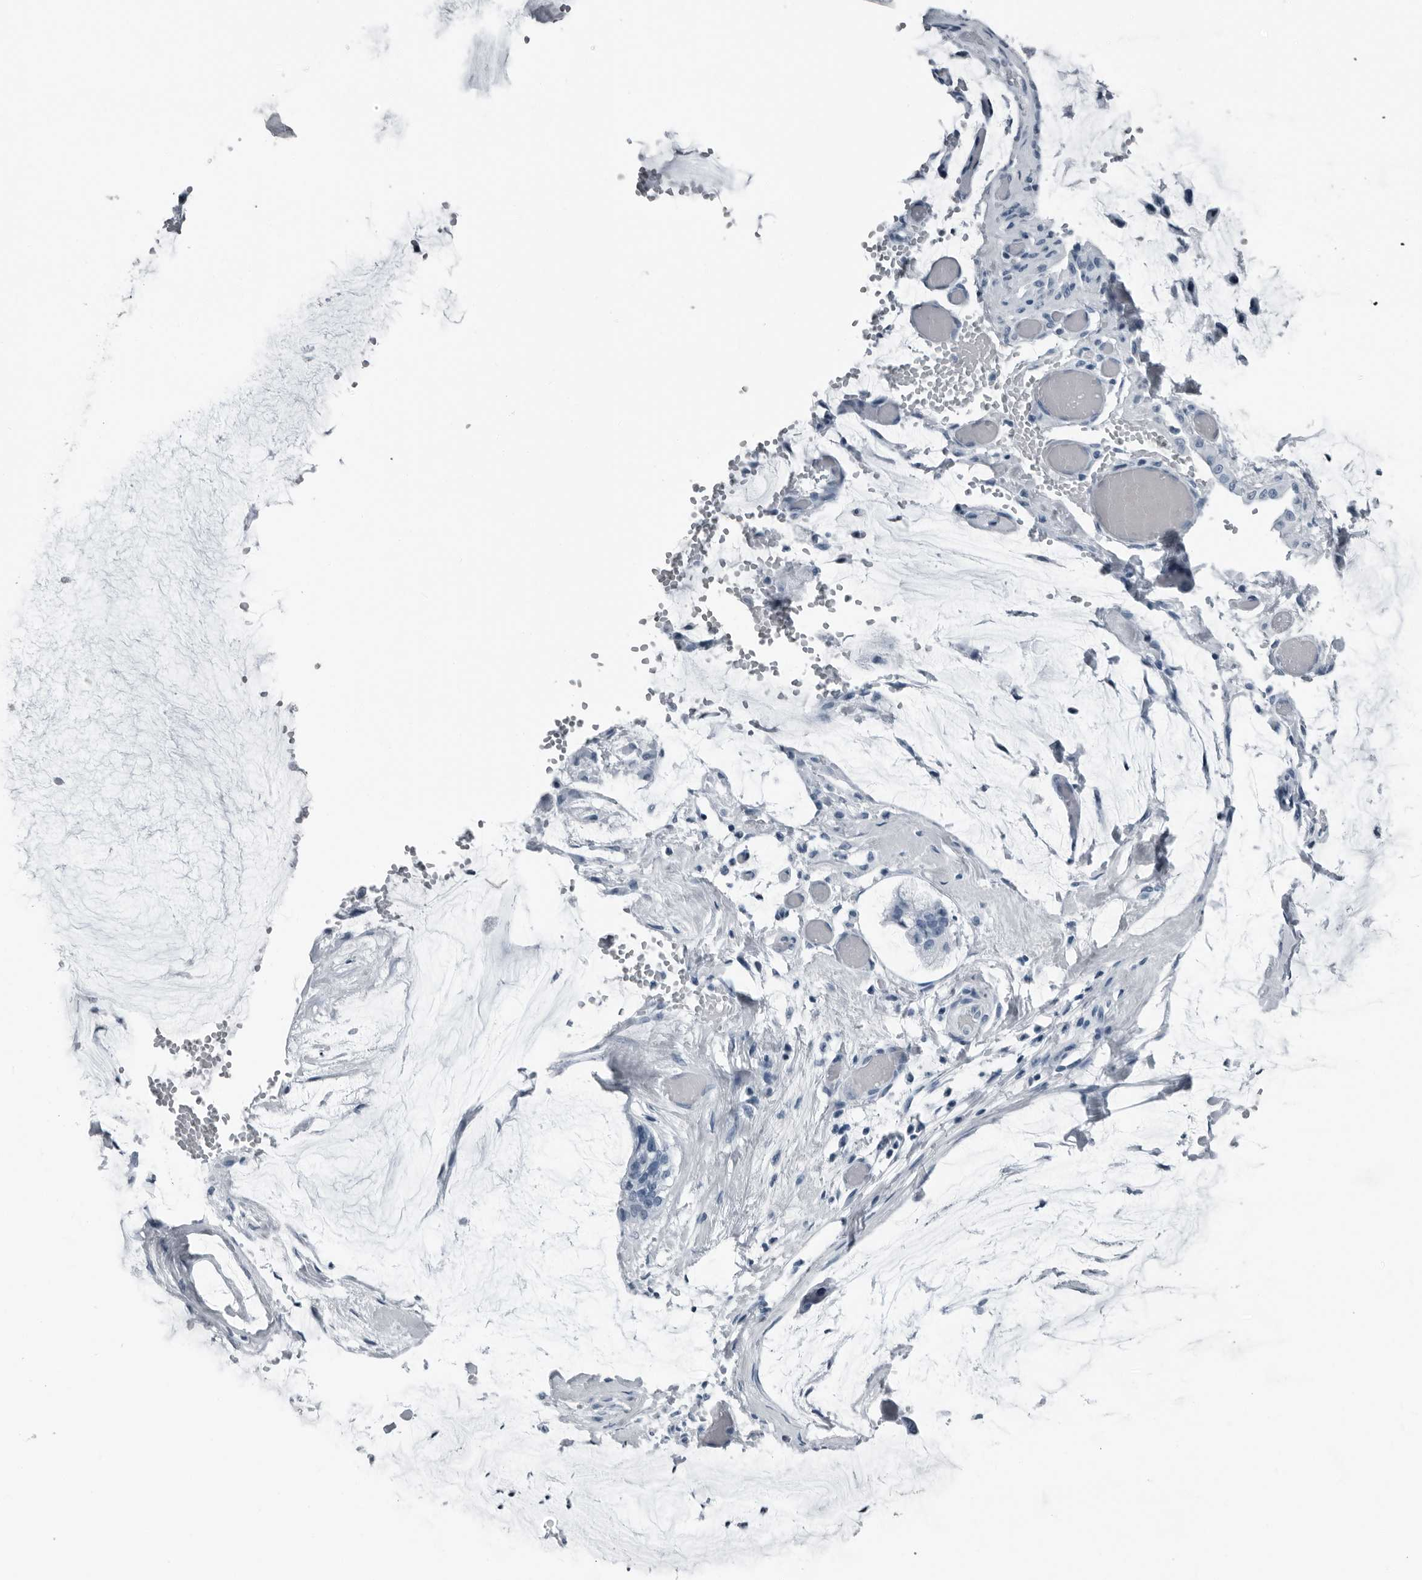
{"staining": {"intensity": "negative", "quantity": "none", "location": "none"}, "tissue": "ovarian cancer", "cell_type": "Tumor cells", "image_type": "cancer", "snomed": [{"axis": "morphology", "description": "Cystadenocarcinoma, mucinous, NOS"}, {"axis": "topography", "description": "Ovary"}], "caption": "Tumor cells show no significant staining in ovarian cancer.", "gene": "PRSS1", "patient": {"sex": "female", "age": 39}}